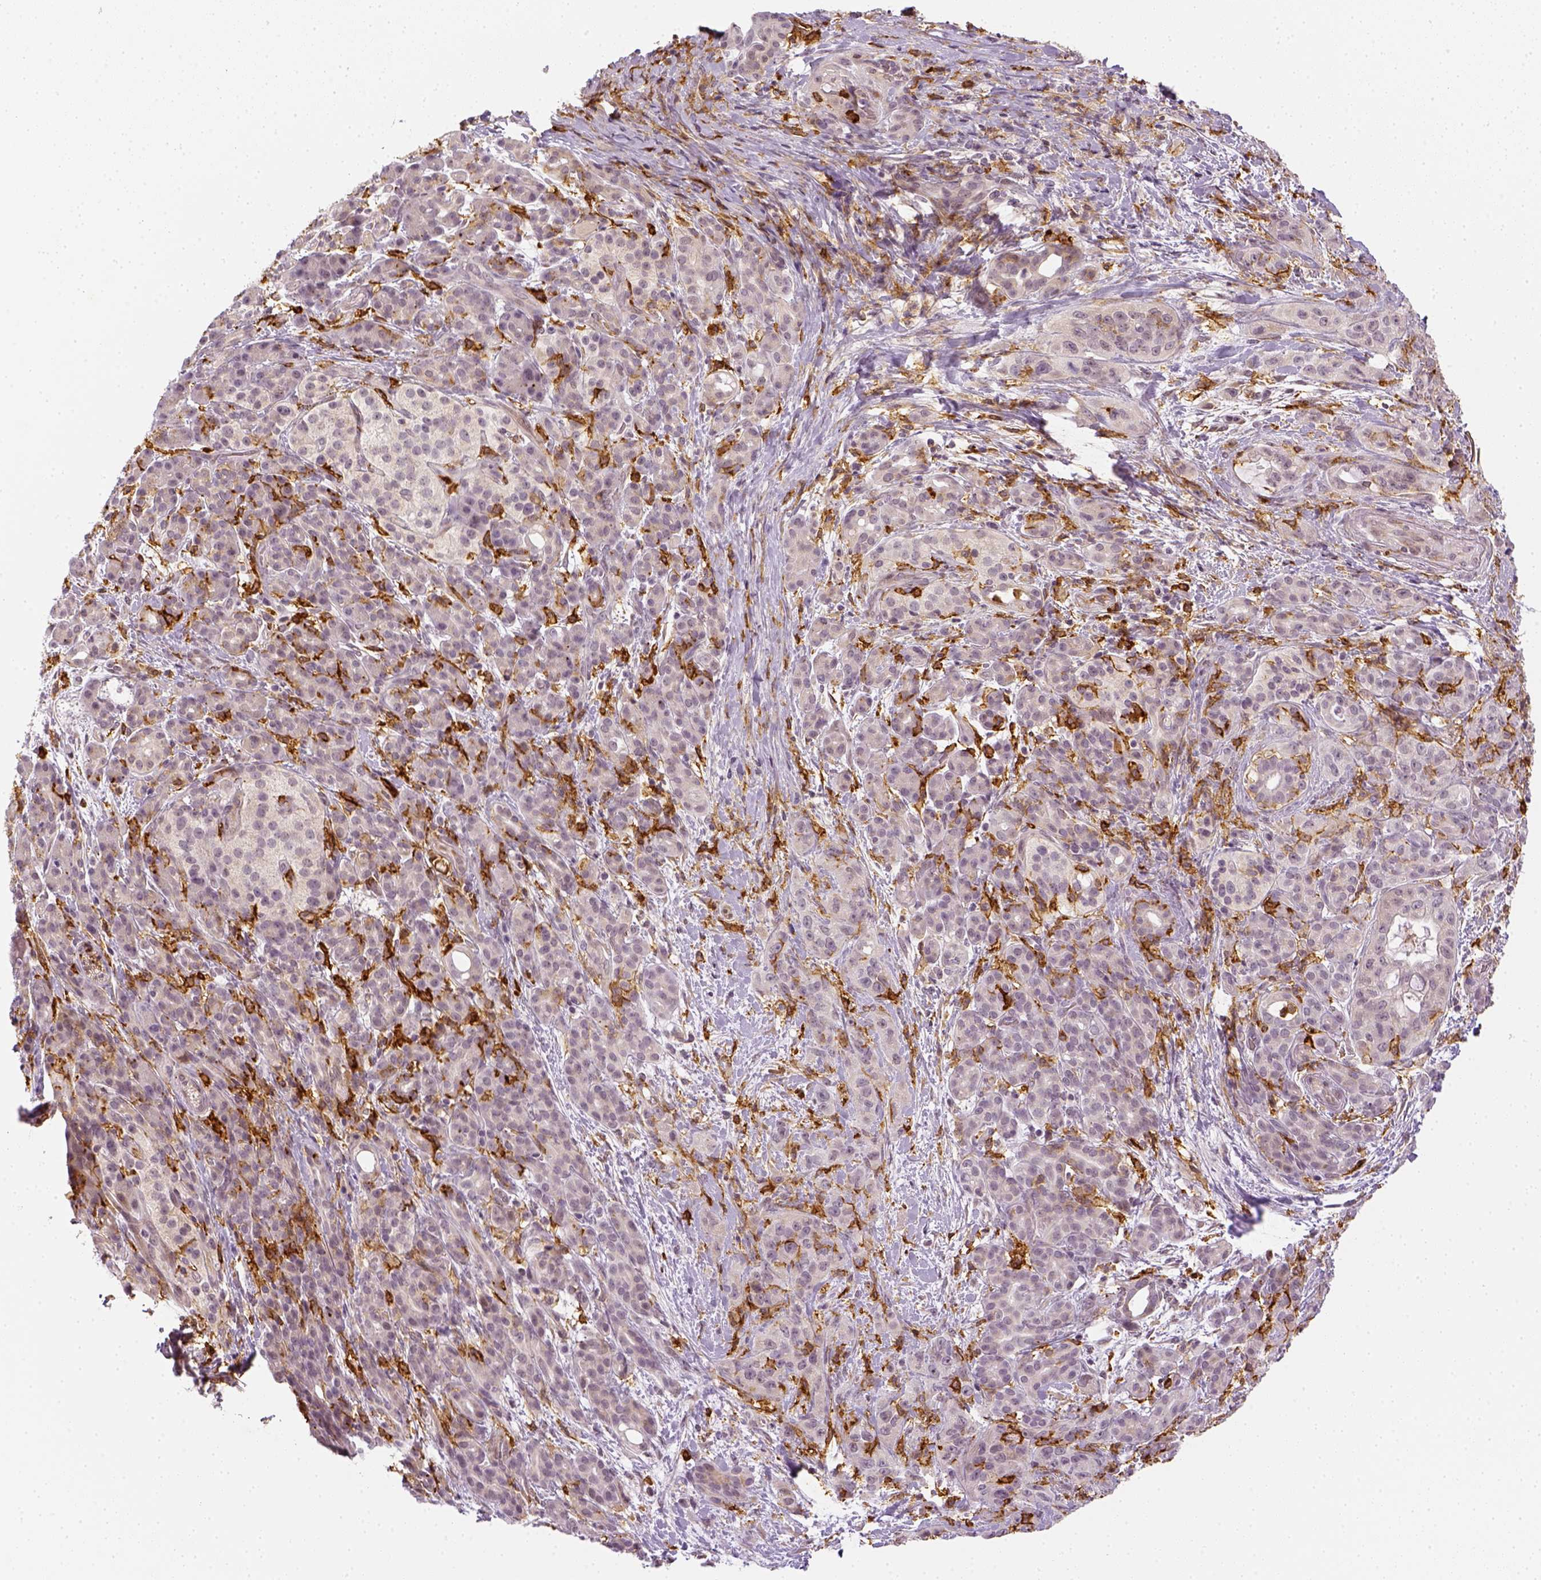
{"staining": {"intensity": "negative", "quantity": "none", "location": "none"}, "tissue": "pancreatic cancer", "cell_type": "Tumor cells", "image_type": "cancer", "snomed": [{"axis": "morphology", "description": "Adenocarcinoma, NOS"}, {"axis": "topography", "description": "Pancreas"}], "caption": "Immunohistochemical staining of human adenocarcinoma (pancreatic) reveals no significant expression in tumor cells.", "gene": "CD14", "patient": {"sex": "male", "age": 44}}